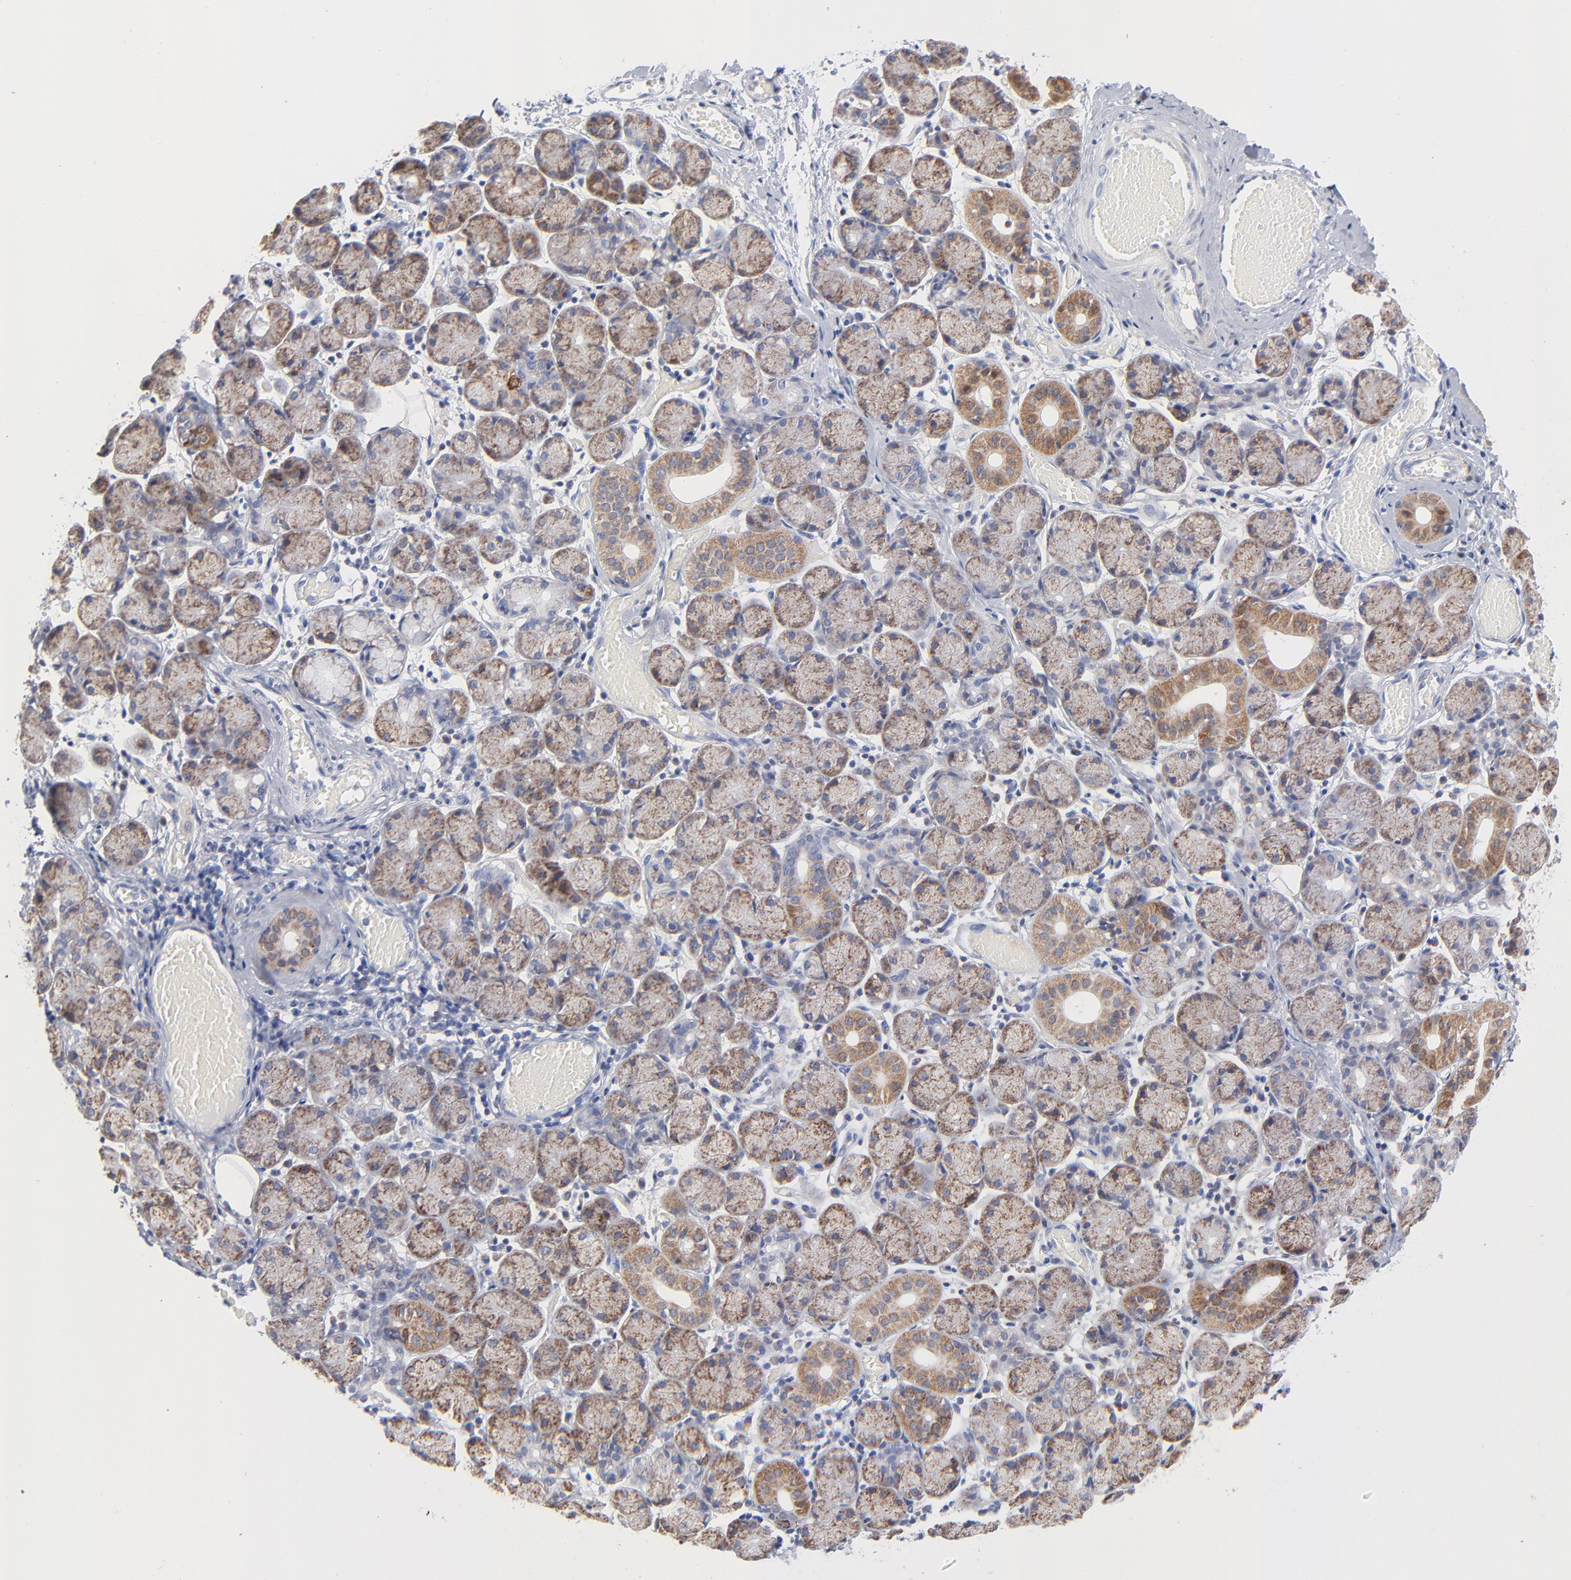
{"staining": {"intensity": "weak", "quantity": "25%-75%", "location": "cytoplasmic/membranous"}, "tissue": "salivary gland", "cell_type": "Glandular cells", "image_type": "normal", "snomed": [{"axis": "morphology", "description": "Normal tissue, NOS"}, {"axis": "topography", "description": "Salivary gland"}], "caption": "Normal salivary gland exhibits weak cytoplasmic/membranous staining in approximately 25%-75% of glandular cells The staining was performed using DAB (3,3'-diaminobenzidine), with brown indicating positive protein expression. Nuclei are stained blue with hematoxylin..", "gene": "CHCHD10", "patient": {"sex": "female", "age": 24}}